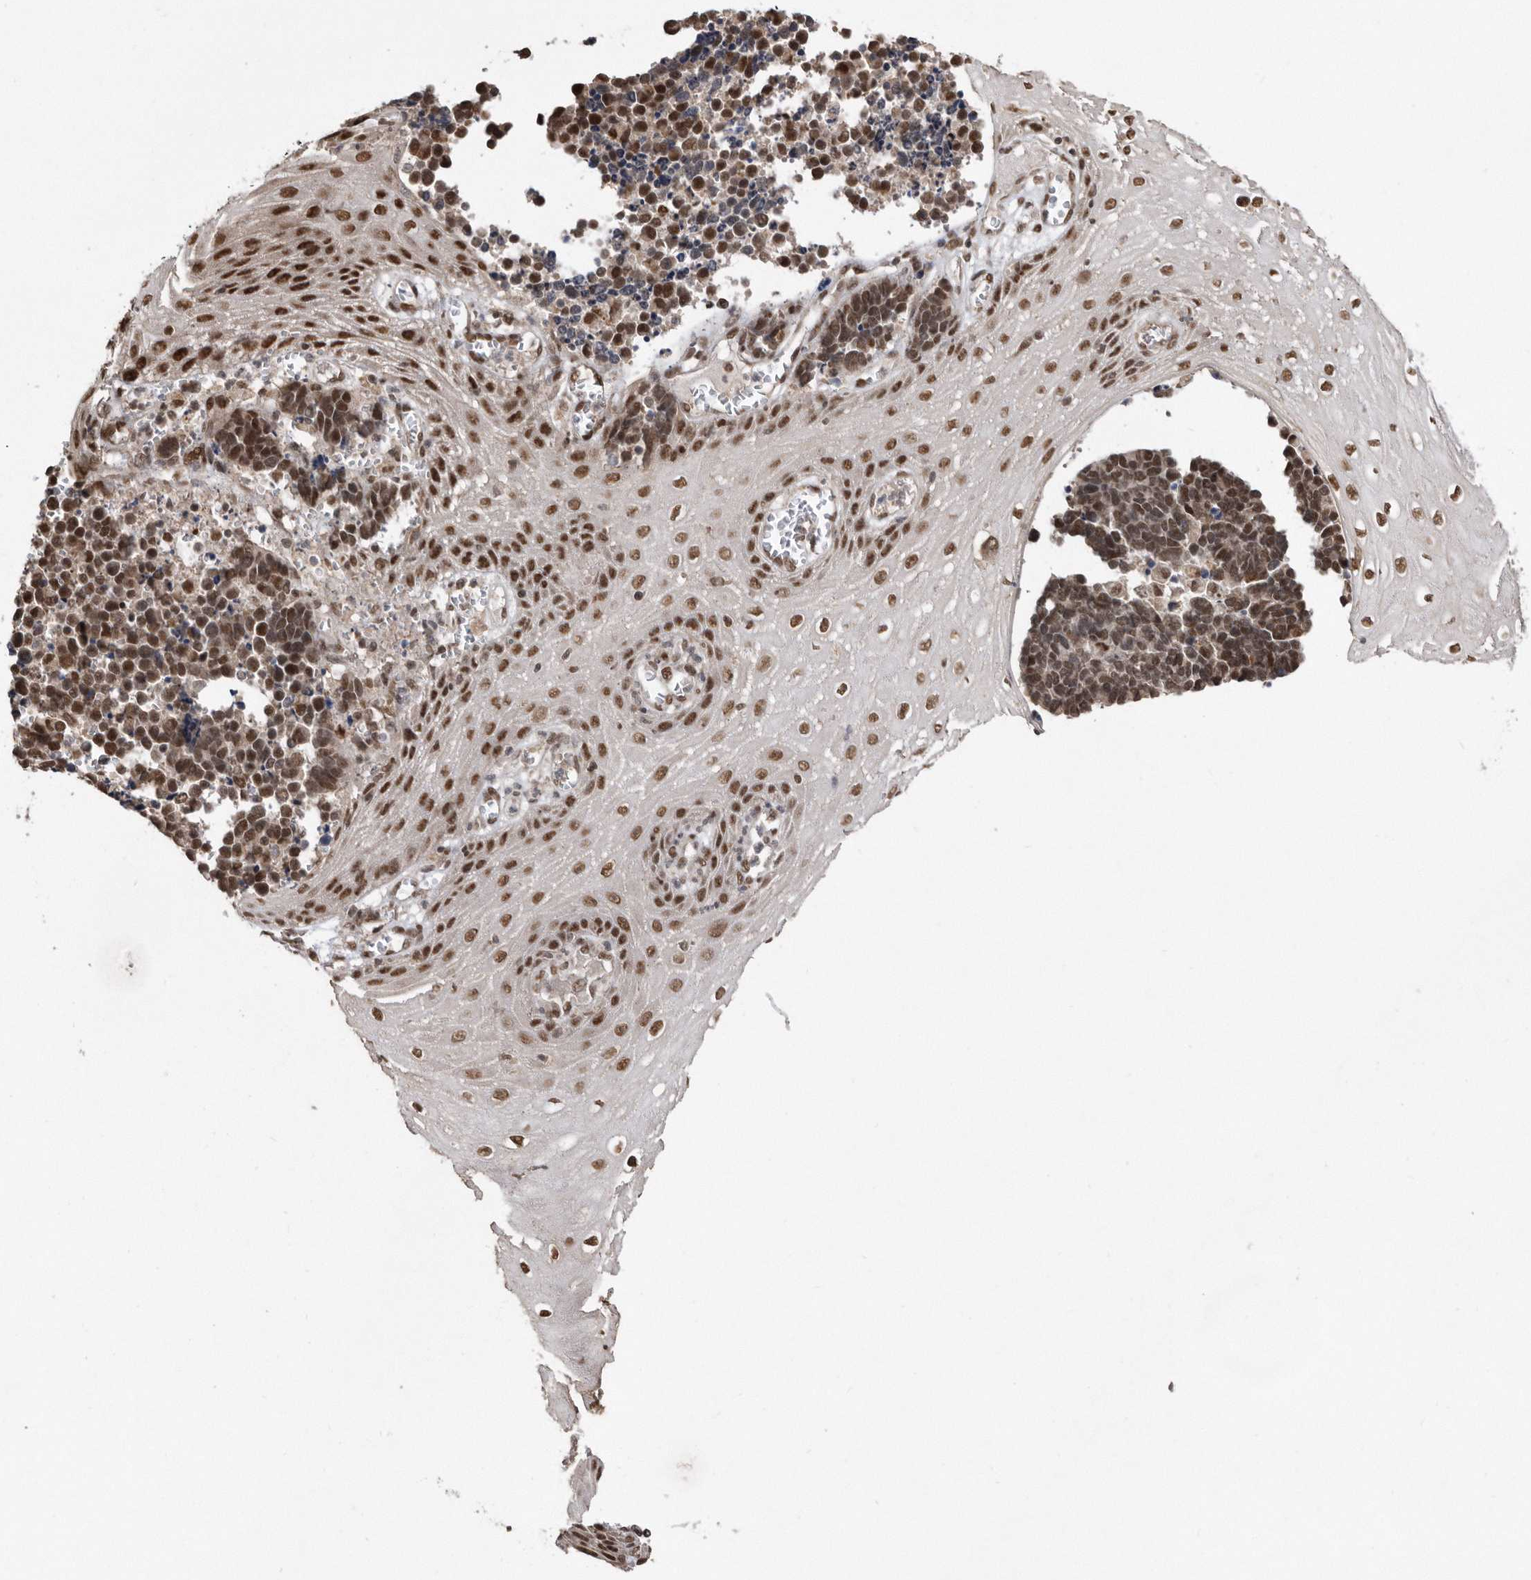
{"staining": {"intensity": "moderate", "quantity": ">75%", "location": "cytoplasmic/membranous,nuclear"}, "tissue": "cervical cancer", "cell_type": "Tumor cells", "image_type": "cancer", "snomed": [{"axis": "morphology", "description": "Normal tissue, NOS"}, {"axis": "morphology", "description": "Squamous cell carcinoma, NOS"}, {"axis": "topography", "description": "Cervix"}], "caption": "High-power microscopy captured an immunohistochemistry (IHC) photomicrograph of squamous cell carcinoma (cervical), revealing moderate cytoplasmic/membranous and nuclear positivity in approximately >75% of tumor cells. The protein of interest is stained brown, and the nuclei are stained in blue (DAB (3,3'-diaminobenzidine) IHC with brightfield microscopy, high magnification).", "gene": "TDRD3", "patient": {"sex": "female", "age": 35}}